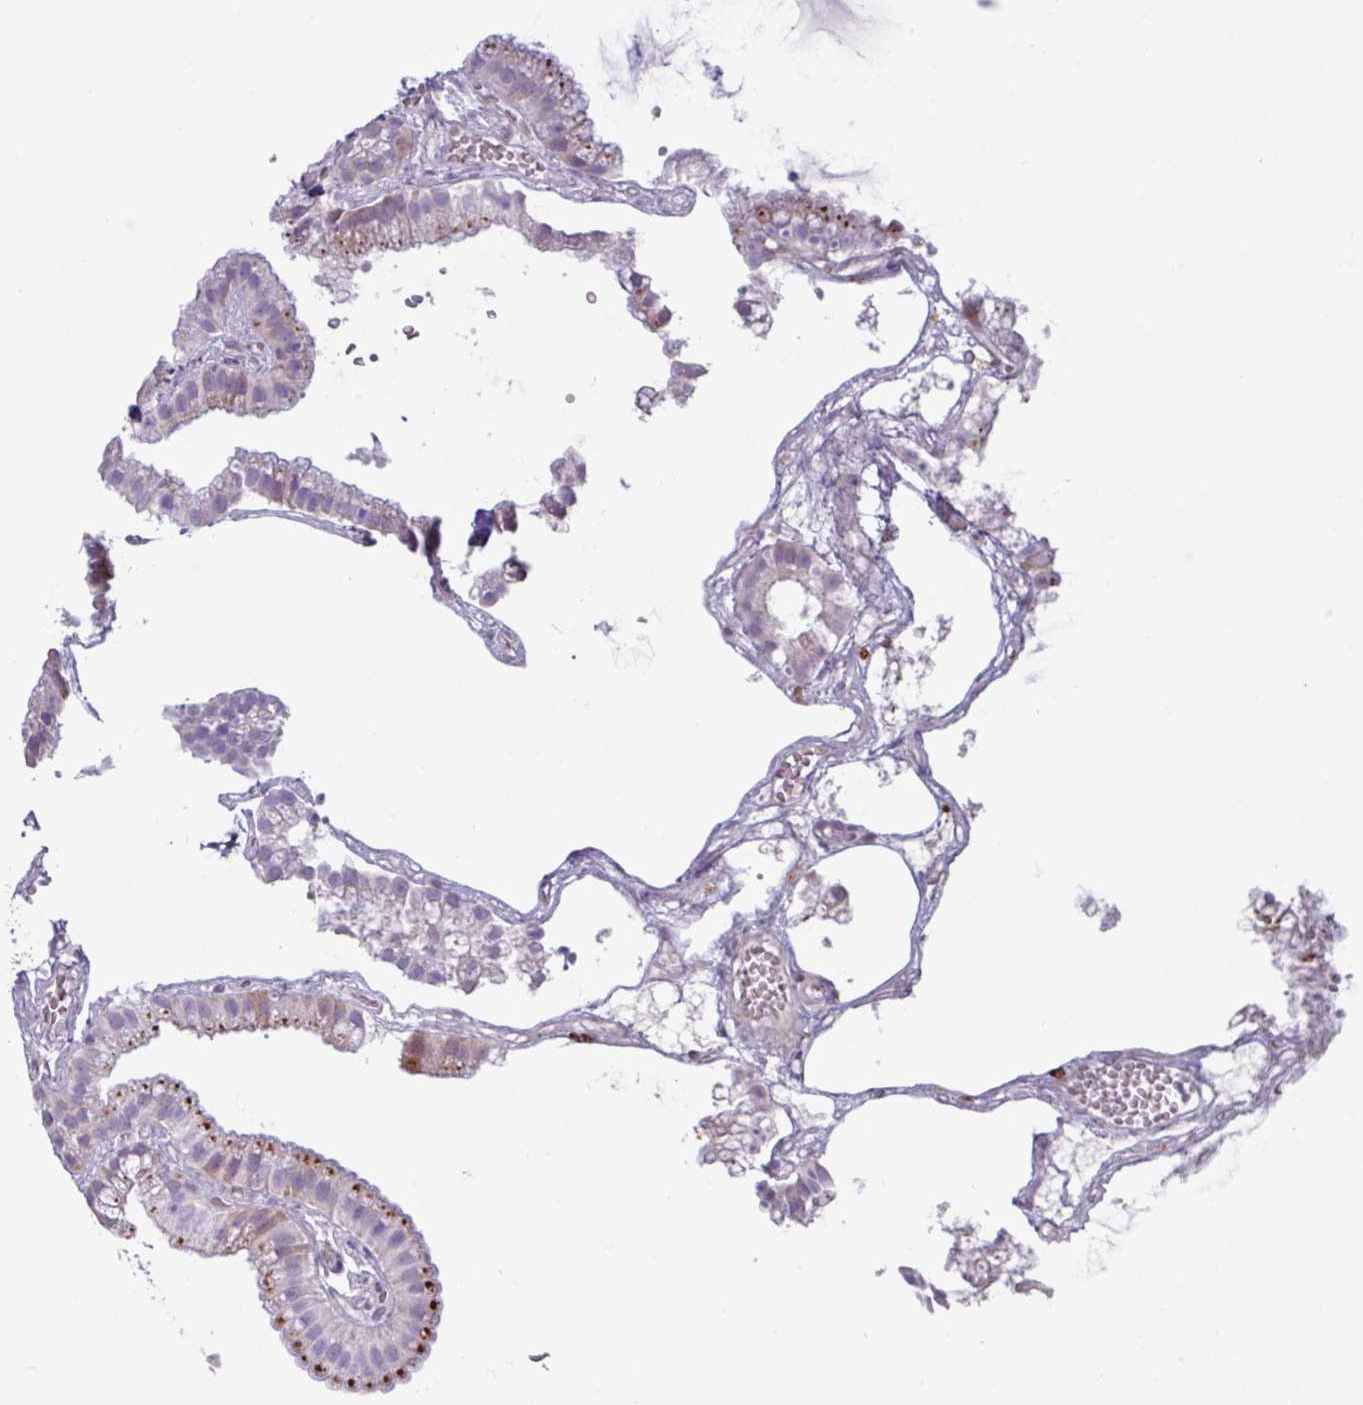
{"staining": {"intensity": "moderate", "quantity": "25%-75%", "location": "cytoplasmic/membranous"}, "tissue": "gallbladder", "cell_type": "Glandular cells", "image_type": "normal", "snomed": [{"axis": "morphology", "description": "Normal tissue, NOS"}, {"axis": "topography", "description": "Gallbladder"}], "caption": "Brown immunohistochemical staining in unremarkable human gallbladder reveals moderate cytoplasmic/membranous expression in approximately 25%-75% of glandular cells. (Stains: DAB (3,3'-diaminobenzidine) in brown, nuclei in blue, Microscopy: brightfield microscopy at high magnification).", "gene": "AMIGO2", "patient": {"sex": "female", "age": 63}}